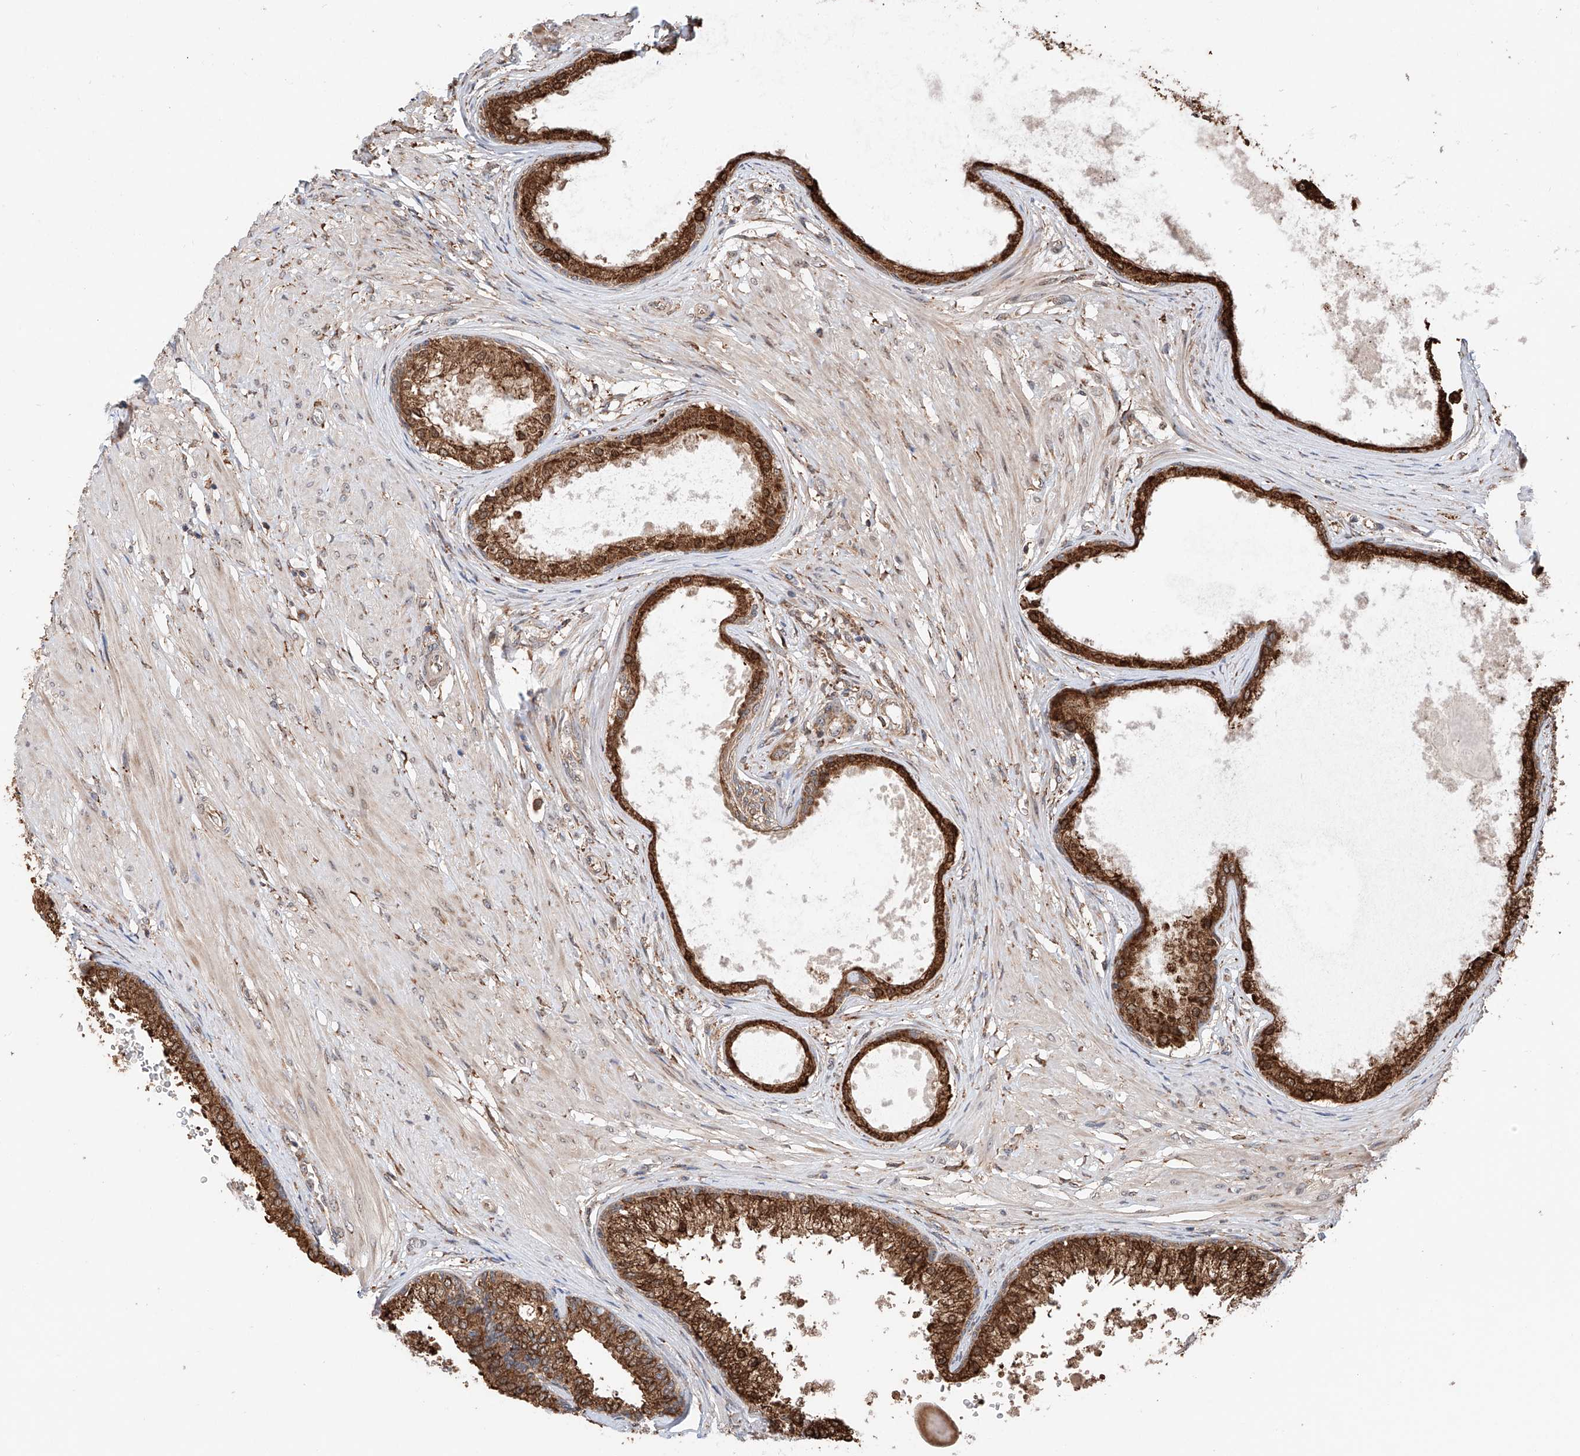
{"staining": {"intensity": "strong", "quantity": ">75%", "location": "cytoplasmic/membranous"}, "tissue": "prostate", "cell_type": "Glandular cells", "image_type": "normal", "snomed": [{"axis": "morphology", "description": "Normal tissue, NOS"}, {"axis": "topography", "description": "Prostate"}], "caption": "IHC photomicrograph of unremarkable prostate: human prostate stained using immunohistochemistry displays high levels of strong protein expression localized specifically in the cytoplasmic/membranous of glandular cells, appearing as a cytoplasmic/membranous brown color.", "gene": "DNAH8", "patient": {"sex": "male", "age": 48}}